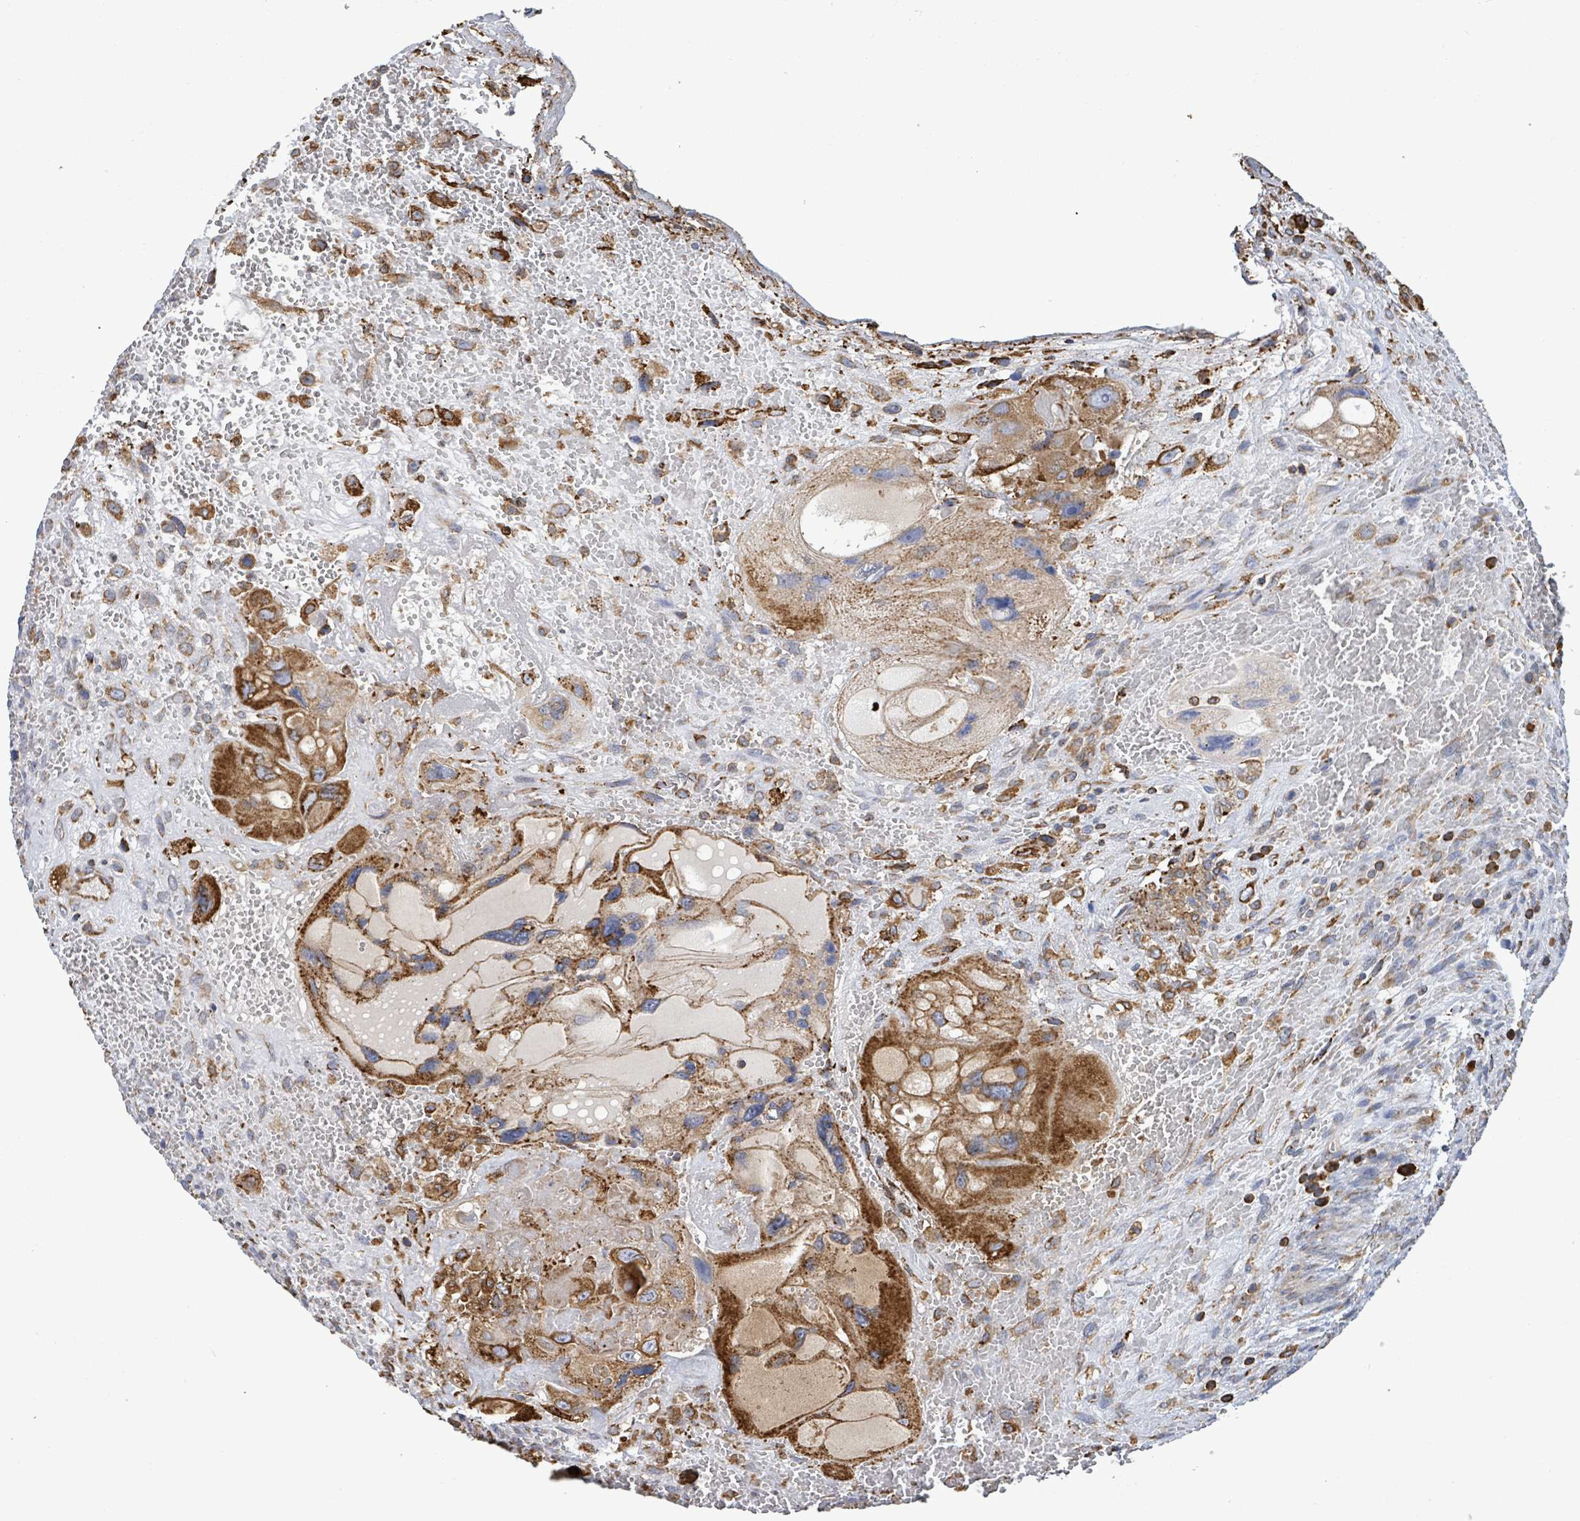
{"staining": {"intensity": "moderate", "quantity": ">75%", "location": "cytoplasmic/membranous"}, "tissue": "testis cancer", "cell_type": "Tumor cells", "image_type": "cancer", "snomed": [{"axis": "morphology", "description": "Carcinoma, Embryonal, NOS"}, {"axis": "topography", "description": "Testis"}], "caption": "DAB (3,3'-diaminobenzidine) immunohistochemical staining of testis cancer (embryonal carcinoma) displays moderate cytoplasmic/membranous protein positivity in about >75% of tumor cells. The staining was performed using DAB, with brown indicating positive protein expression. Nuclei are stained blue with hematoxylin.", "gene": "RFPL4A", "patient": {"sex": "male", "age": 28}}